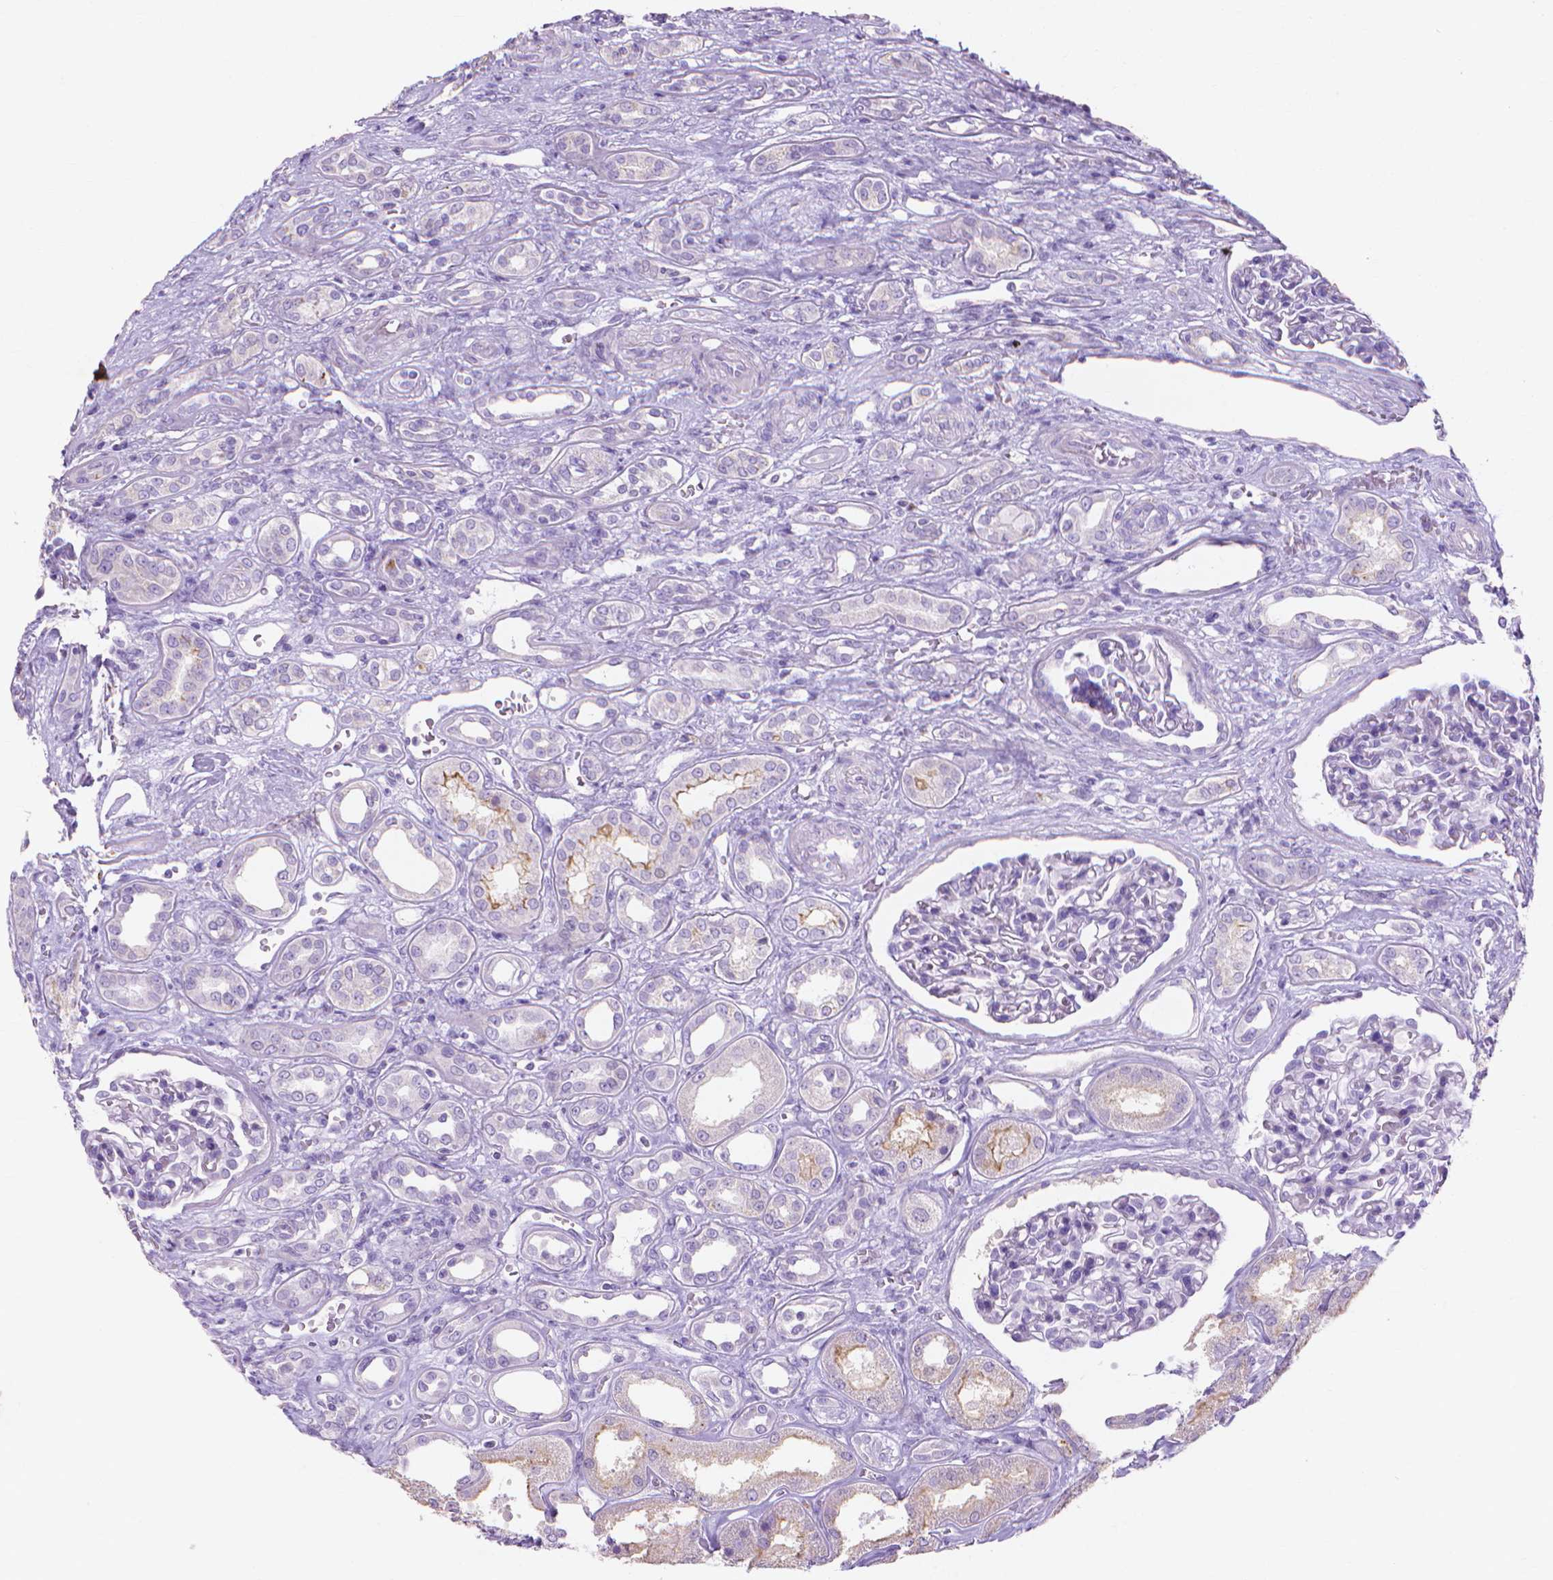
{"staining": {"intensity": "weak", "quantity": "<25%", "location": "cytoplasmic/membranous"}, "tissue": "renal cancer", "cell_type": "Tumor cells", "image_type": "cancer", "snomed": [{"axis": "morphology", "description": "Adenocarcinoma, NOS"}, {"axis": "topography", "description": "Kidney"}], "caption": "Micrograph shows no significant protein staining in tumor cells of renal cancer (adenocarcinoma).", "gene": "MMP11", "patient": {"sex": "male", "age": 63}}